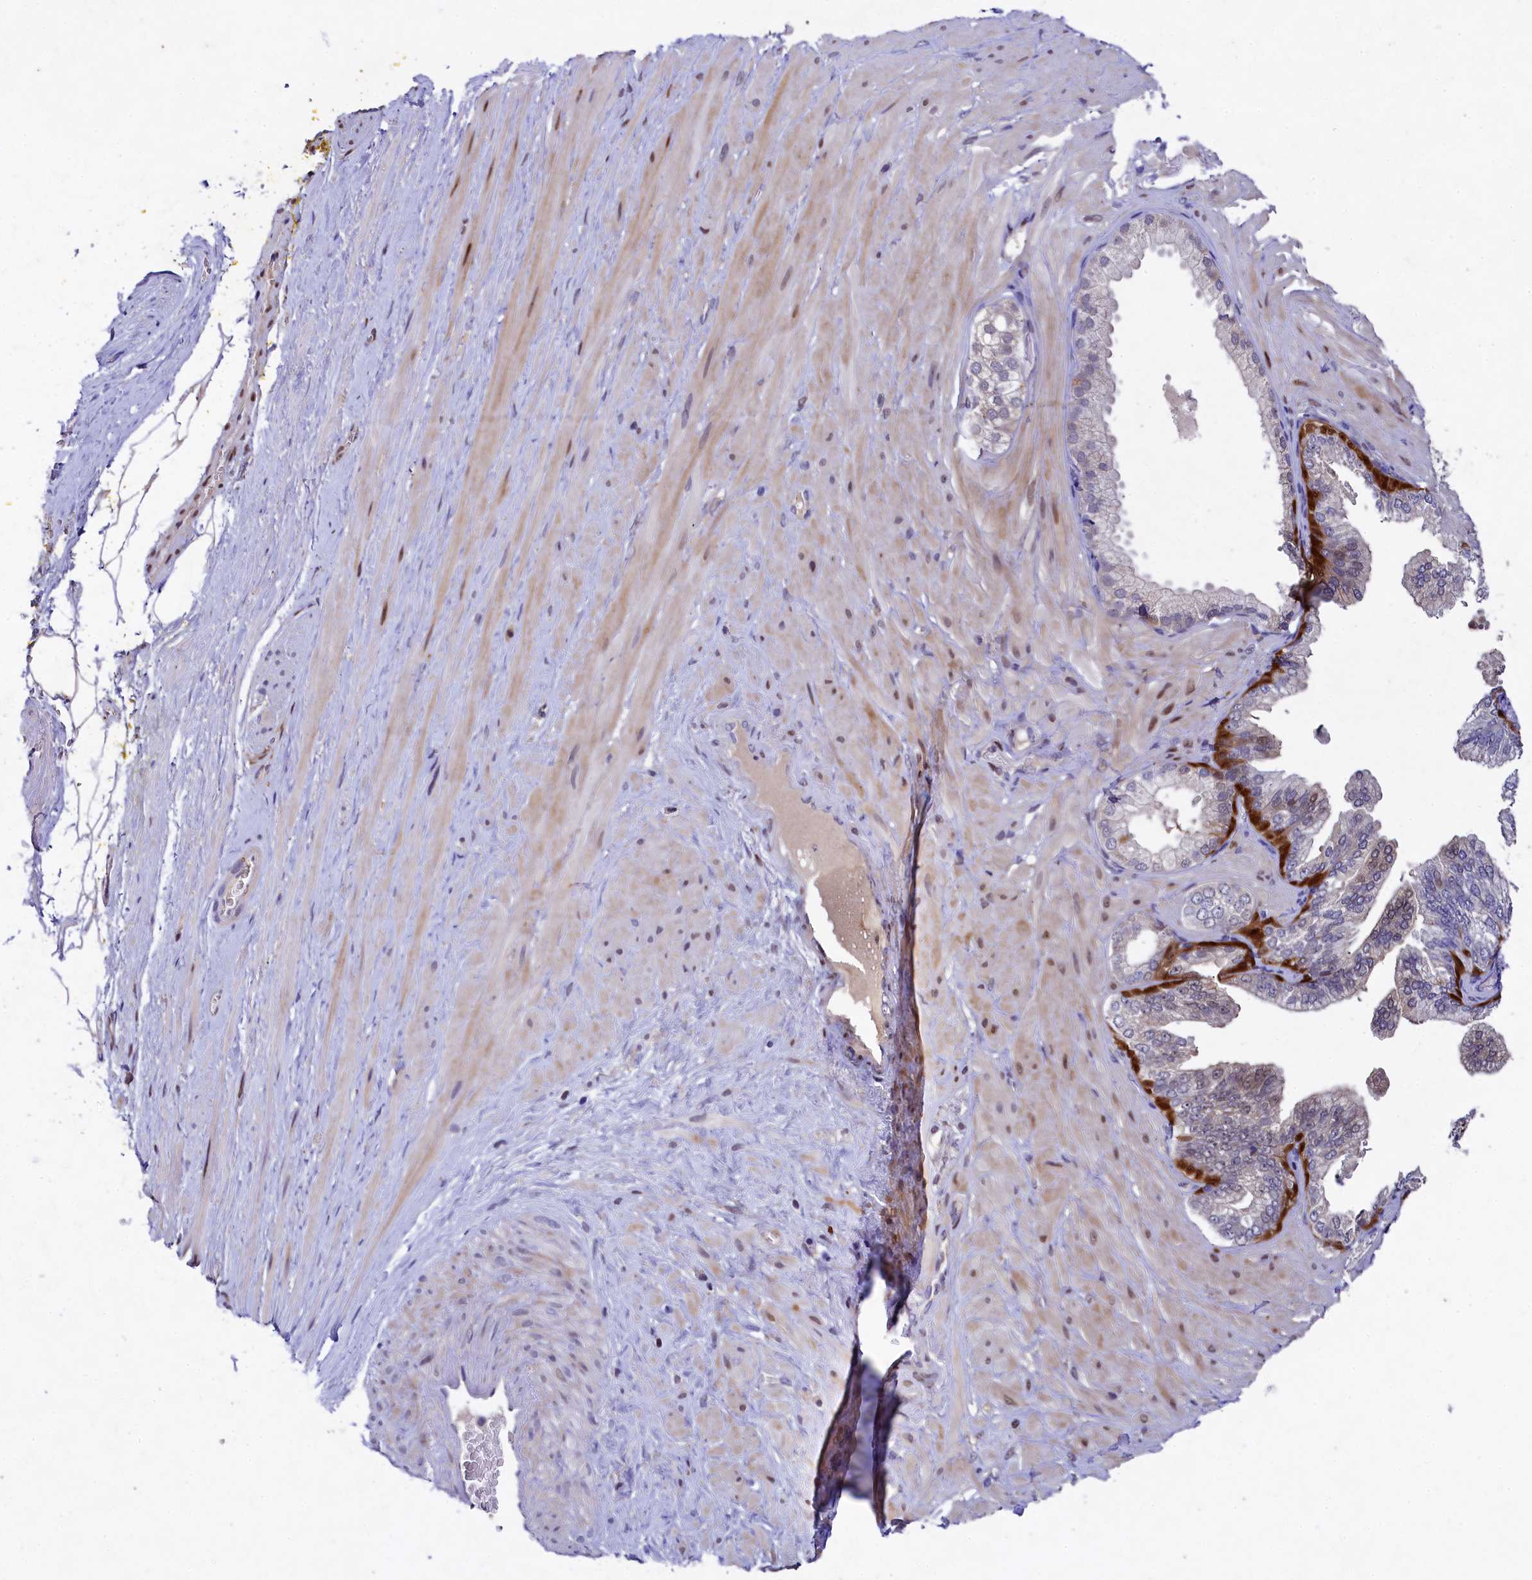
{"staining": {"intensity": "negative", "quantity": "none", "location": "none"}, "tissue": "adipose tissue", "cell_type": "Adipocytes", "image_type": "normal", "snomed": [{"axis": "morphology", "description": "Normal tissue, NOS"}, {"axis": "morphology", "description": "Adenocarcinoma, Low grade"}, {"axis": "topography", "description": "Prostate"}, {"axis": "topography", "description": "Peripheral nerve tissue"}], "caption": "There is no significant staining in adipocytes of adipose tissue.", "gene": "TGDS", "patient": {"sex": "male", "age": 63}}